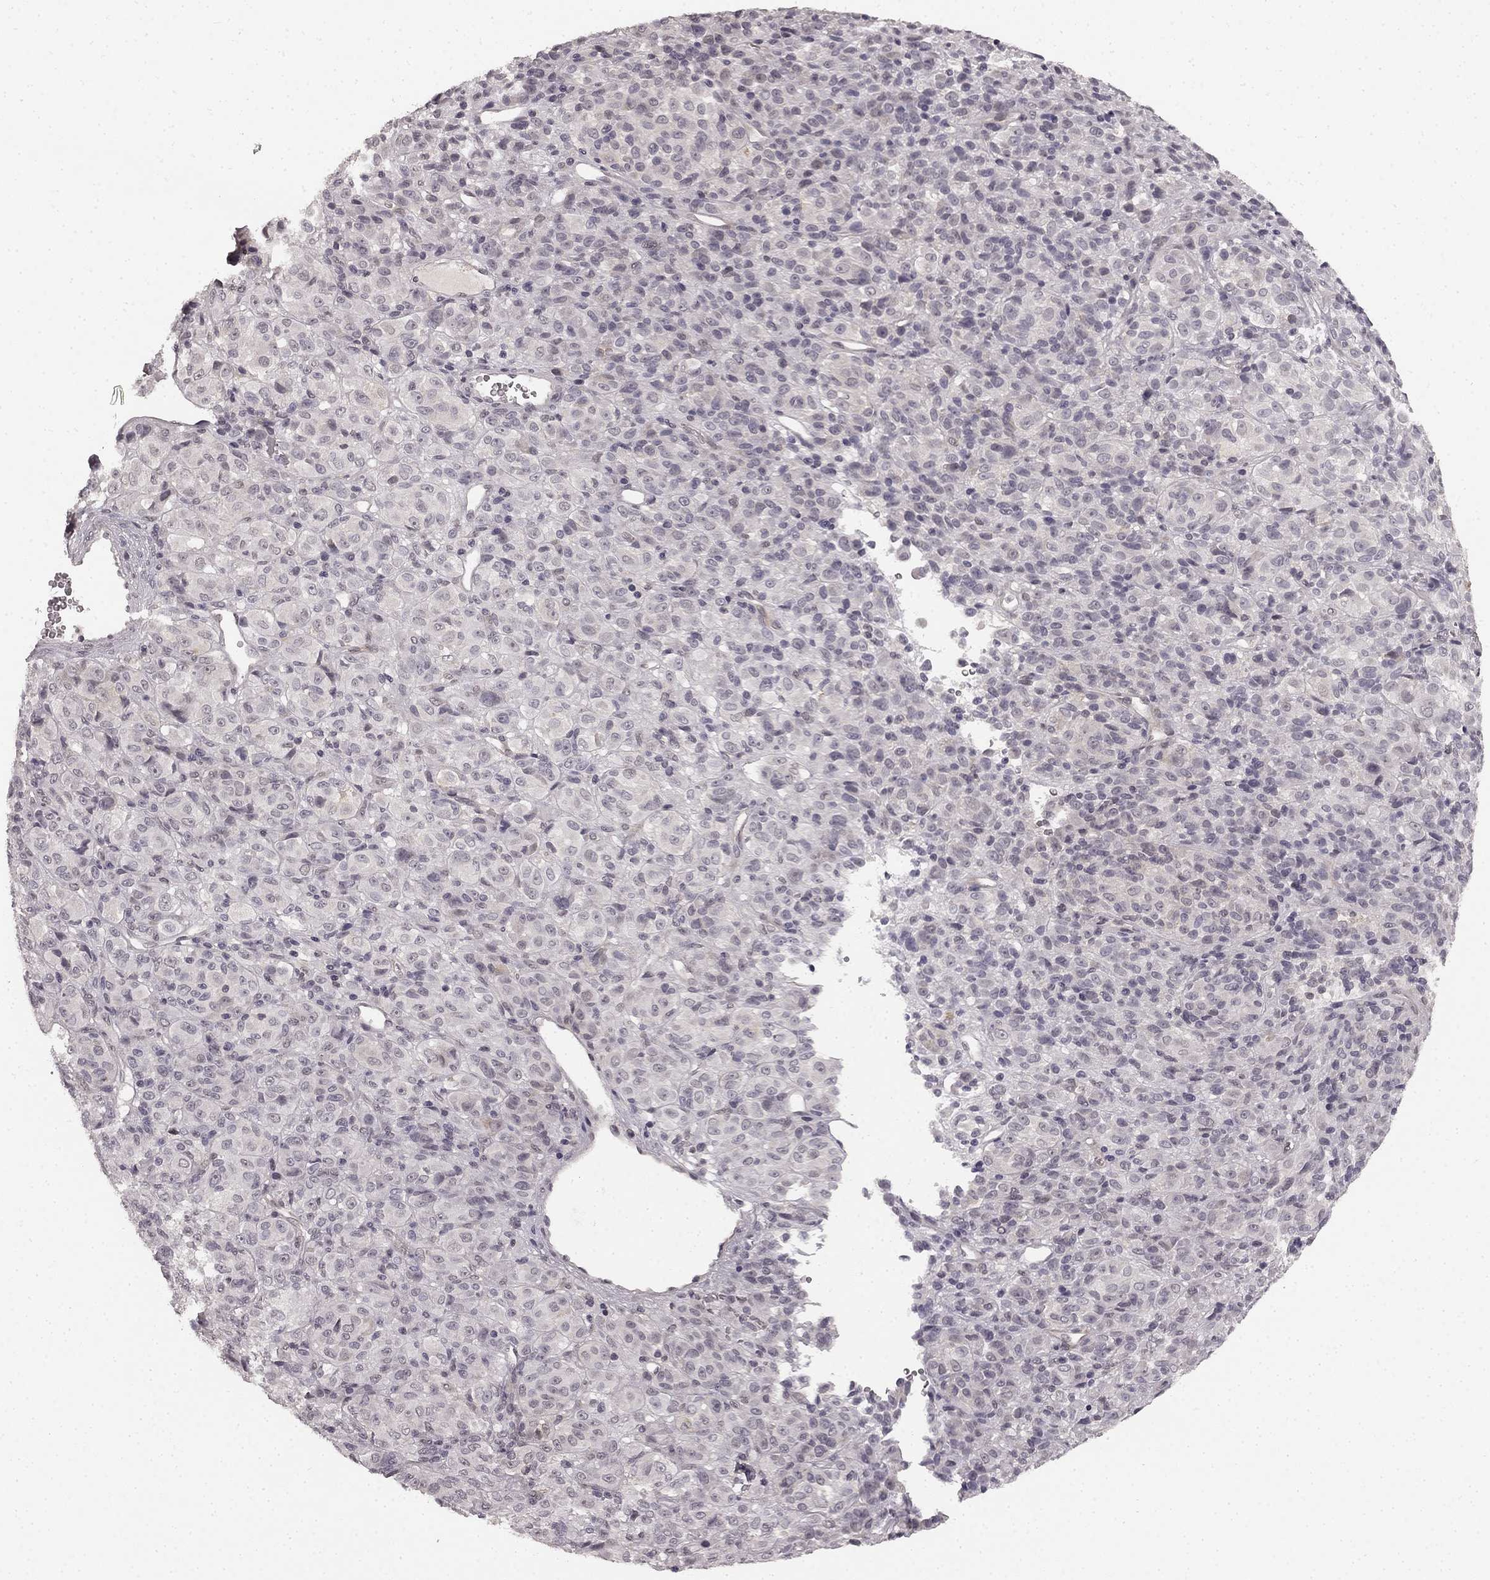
{"staining": {"intensity": "negative", "quantity": "none", "location": "none"}, "tissue": "melanoma", "cell_type": "Tumor cells", "image_type": "cancer", "snomed": [{"axis": "morphology", "description": "Malignant melanoma, Metastatic site"}, {"axis": "topography", "description": "Brain"}], "caption": "Tumor cells show no significant protein staining in melanoma.", "gene": "HCN4", "patient": {"sex": "female", "age": 56}}